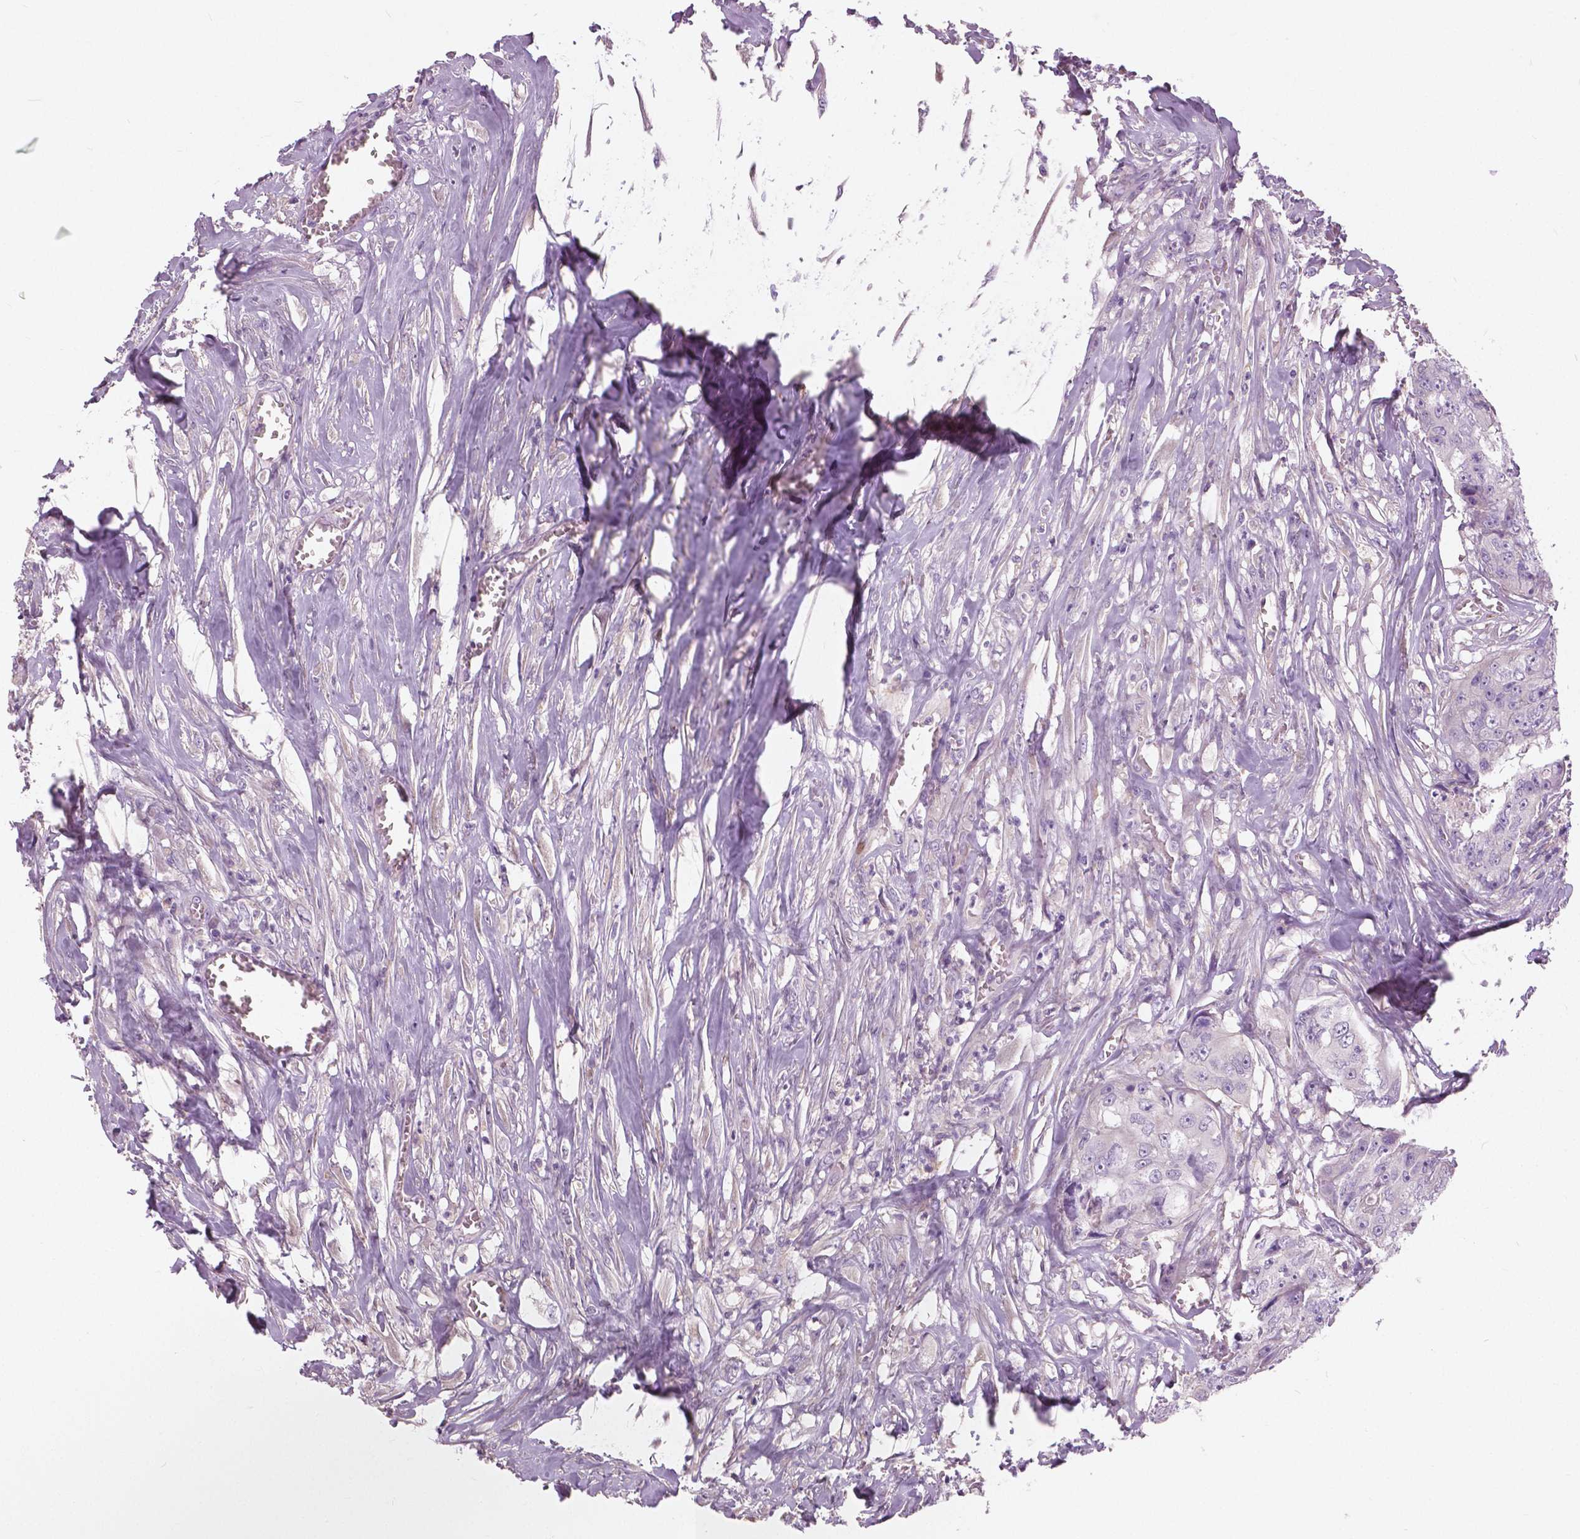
{"staining": {"intensity": "negative", "quantity": "none", "location": "none"}, "tissue": "colorectal cancer", "cell_type": "Tumor cells", "image_type": "cancer", "snomed": [{"axis": "morphology", "description": "Adenocarcinoma, NOS"}, {"axis": "topography", "description": "Rectum"}], "caption": "The image exhibits no significant positivity in tumor cells of colorectal adenocarcinoma.", "gene": "SERPINI1", "patient": {"sex": "female", "age": 62}}